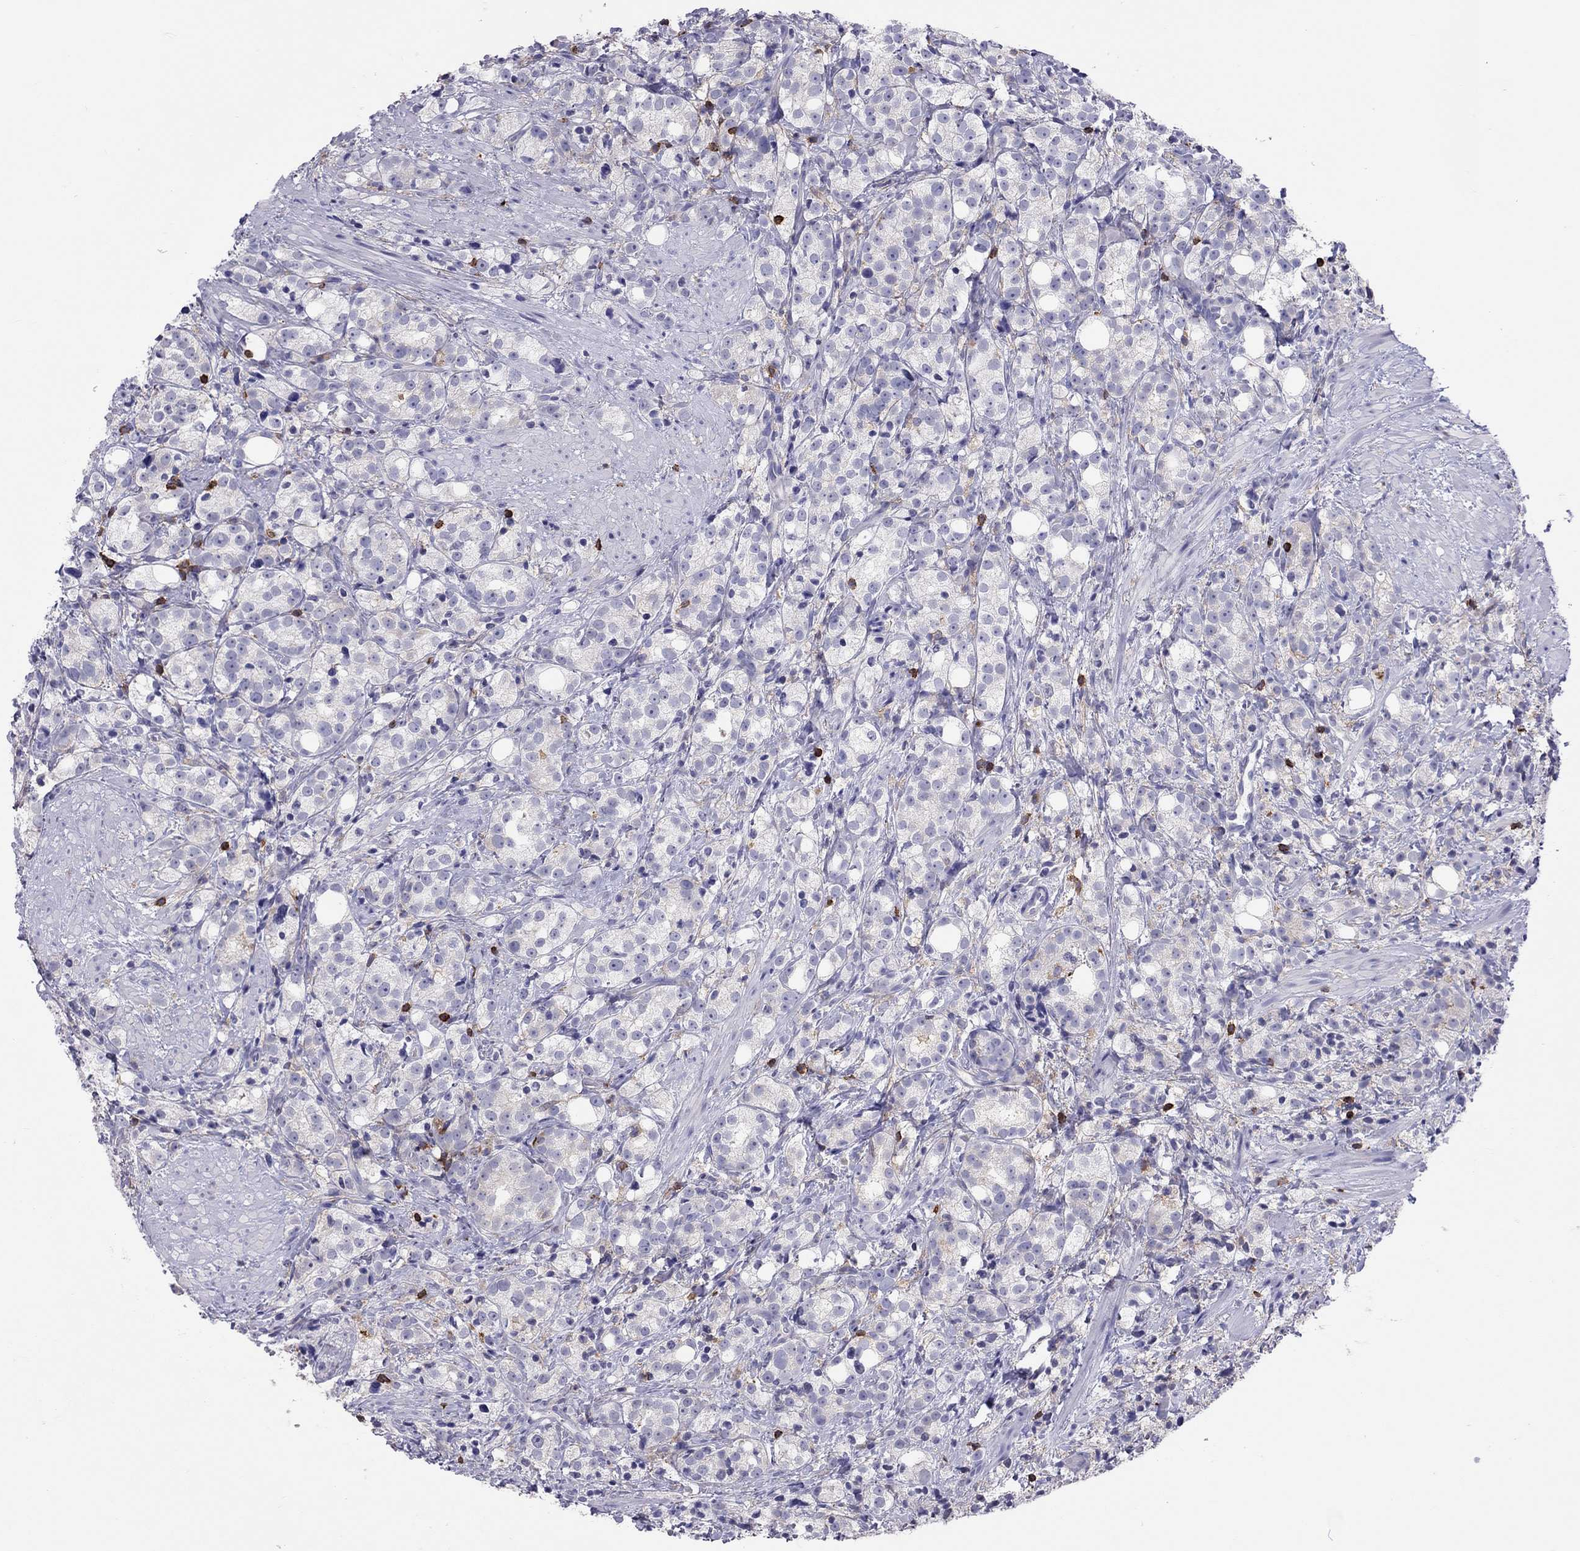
{"staining": {"intensity": "negative", "quantity": "none", "location": "none"}, "tissue": "prostate cancer", "cell_type": "Tumor cells", "image_type": "cancer", "snomed": [{"axis": "morphology", "description": "Adenocarcinoma, High grade"}, {"axis": "topography", "description": "Prostate"}], "caption": "Tumor cells show no significant expression in adenocarcinoma (high-grade) (prostate). Nuclei are stained in blue.", "gene": "MND1", "patient": {"sex": "male", "age": 53}}